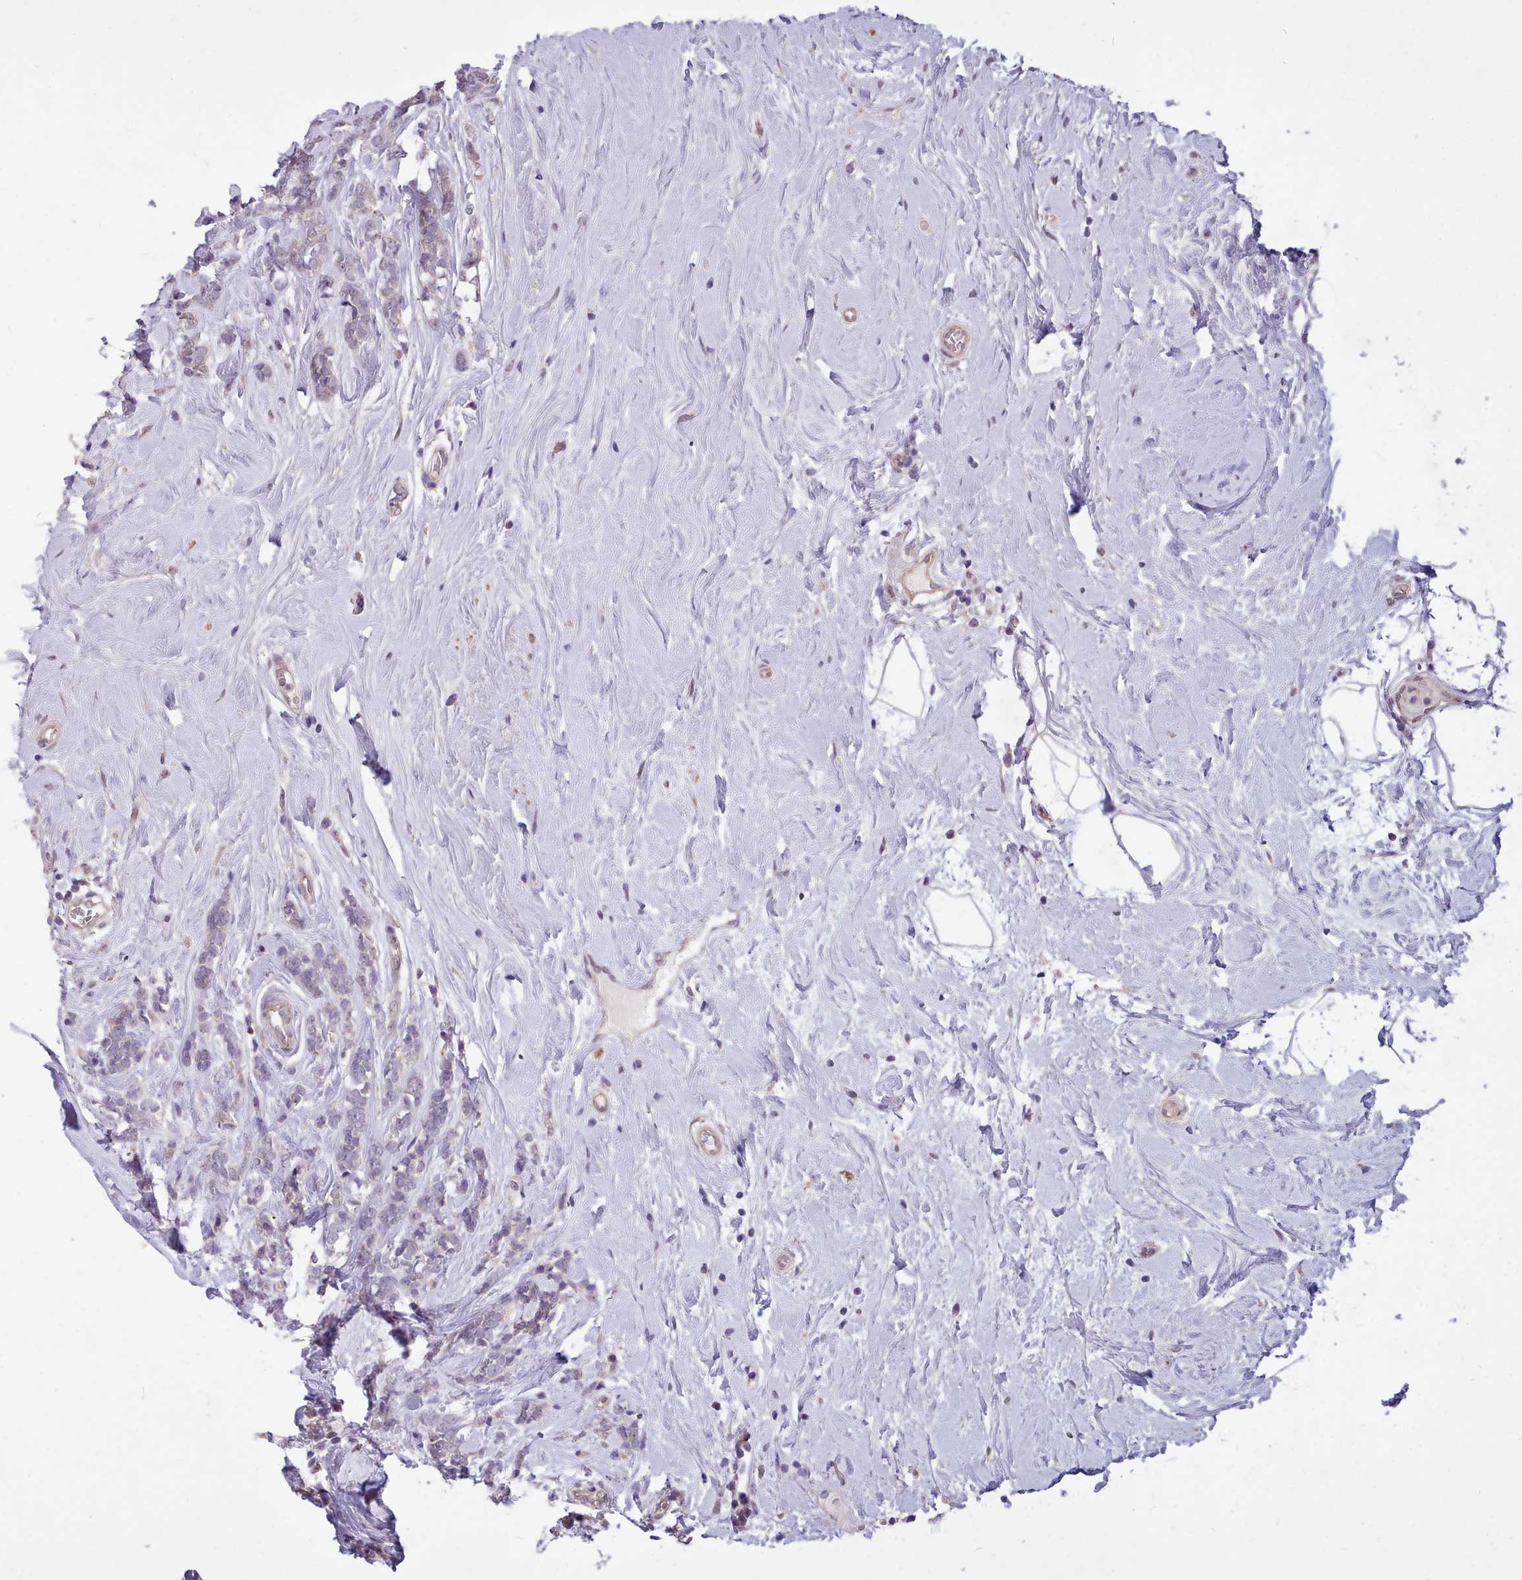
{"staining": {"intensity": "negative", "quantity": "none", "location": "none"}, "tissue": "breast cancer", "cell_type": "Tumor cells", "image_type": "cancer", "snomed": [{"axis": "morphology", "description": "Lobular carcinoma"}, {"axis": "topography", "description": "Breast"}], "caption": "Breast lobular carcinoma stained for a protein using immunohistochemistry (IHC) shows no expression tumor cells.", "gene": "ZNF607", "patient": {"sex": "female", "age": 58}}